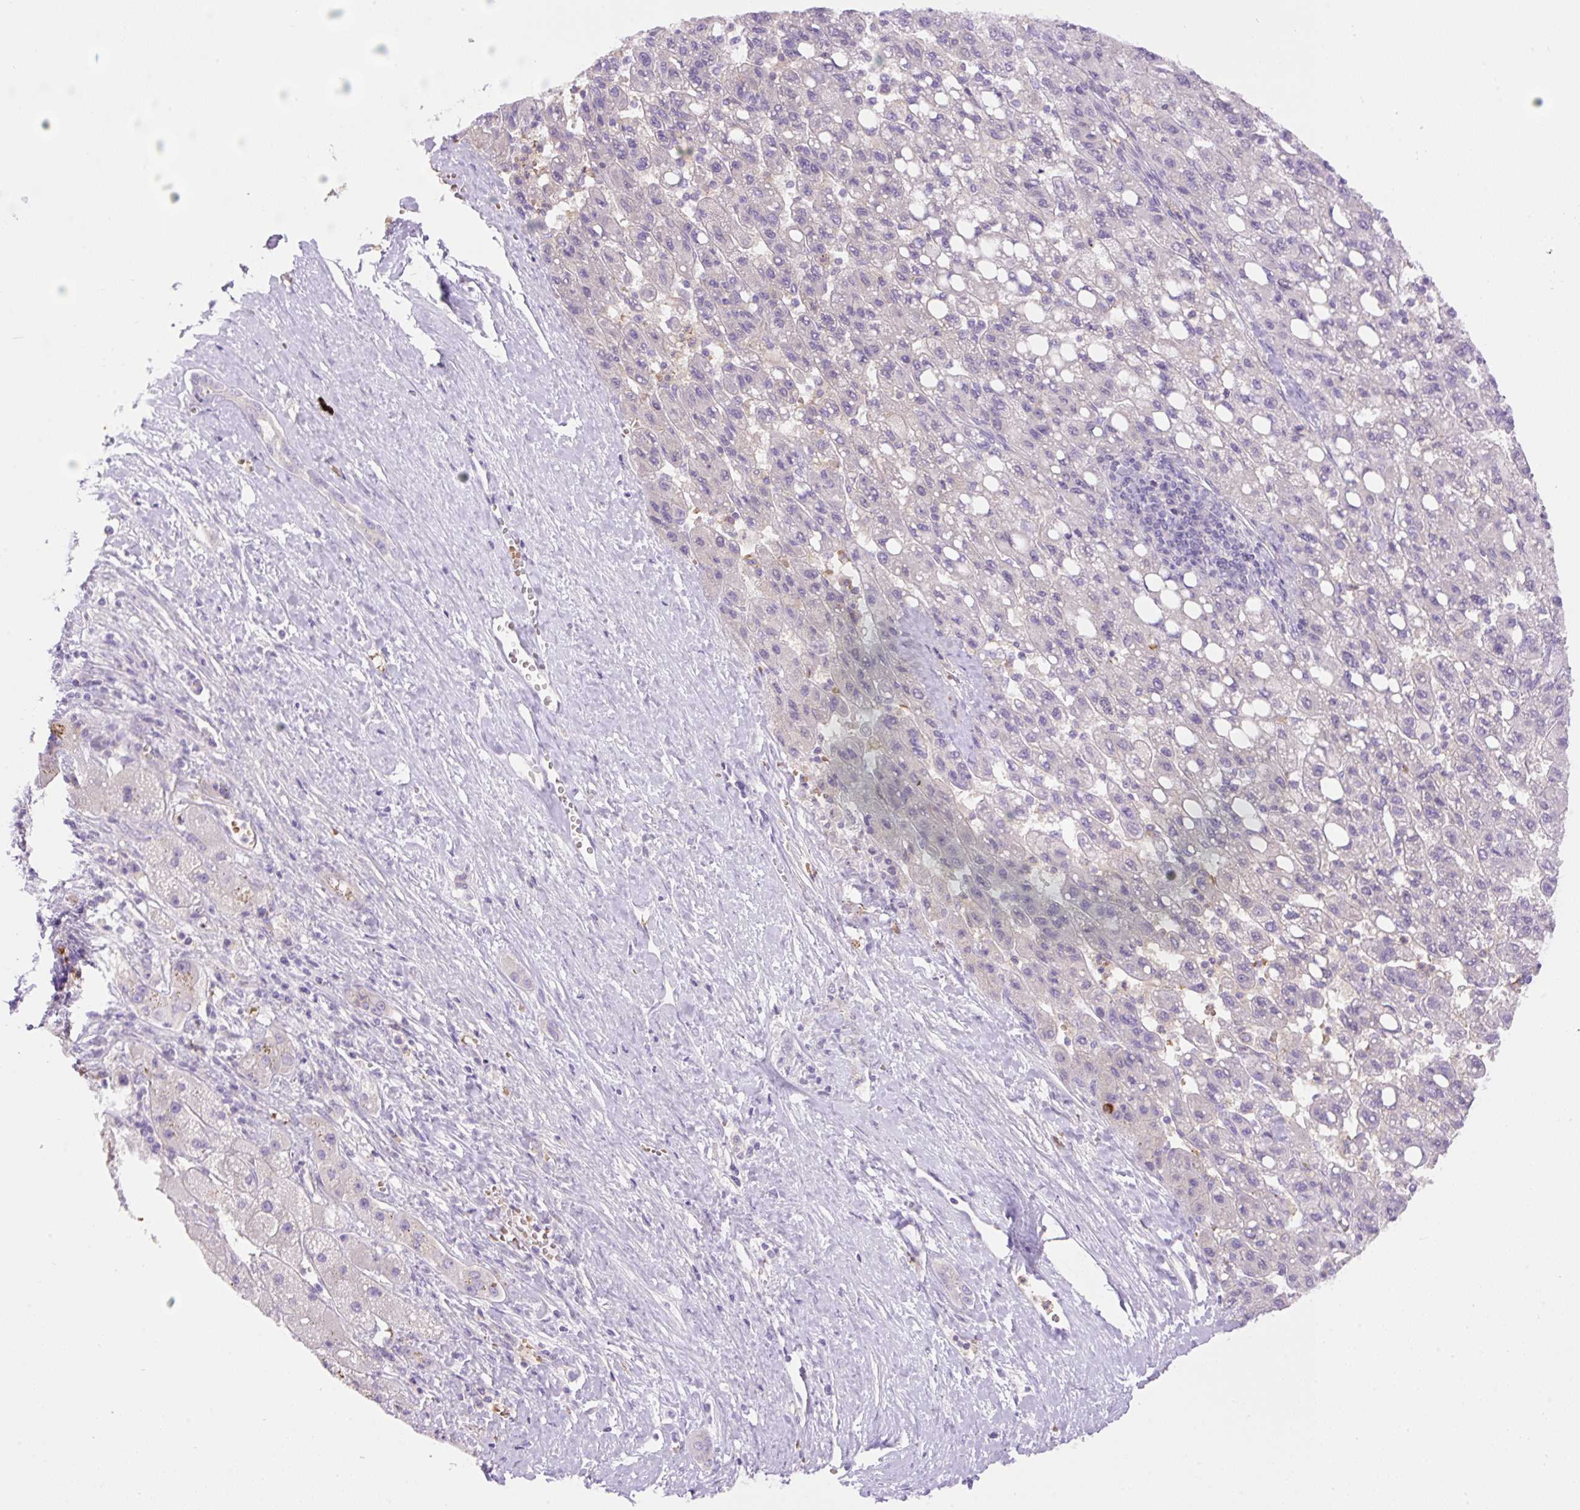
{"staining": {"intensity": "negative", "quantity": "none", "location": "none"}, "tissue": "liver cancer", "cell_type": "Tumor cells", "image_type": "cancer", "snomed": [{"axis": "morphology", "description": "Carcinoma, Hepatocellular, NOS"}, {"axis": "topography", "description": "Liver"}], "caption": "The immunohistochemistry (IHC) histopathology image has no significant expression in tumor cells of hepatocellular carcinoma (liver) tissue. Nuclei are stained in blue.", "gene": "LHFPL5", "patient": {"sex": "female", "age": 82}}